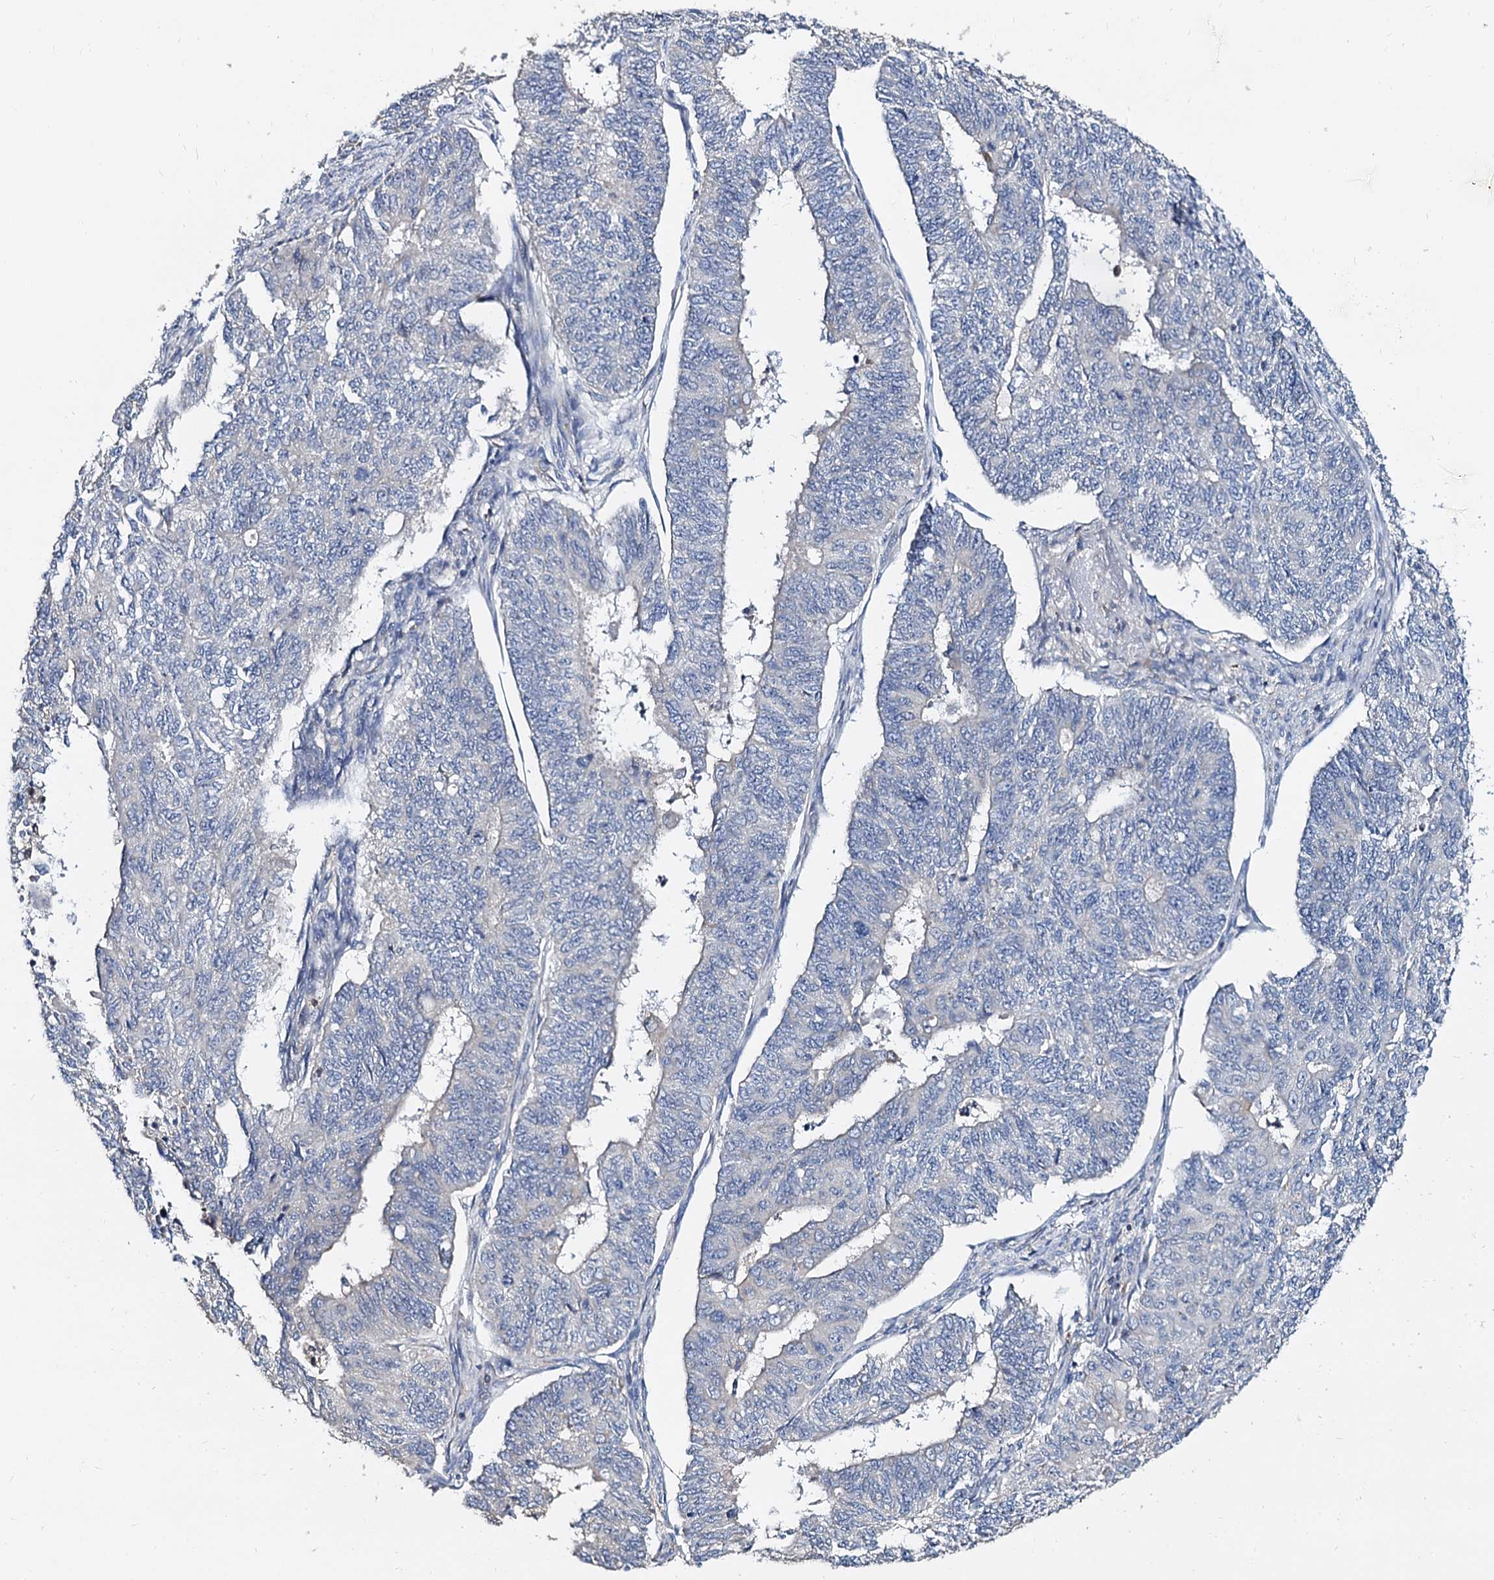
{"staining": {"intensity": "negative", "quantity": "none", "location": "none"}, "tissue": "endometrial cancer", "cell_type": "Tumor cells", "image_type": "cancer", "snomed": [{"axis": "morphology", "description": "Adenocarcinoma, NOS"}, {"axis": "topography", "description": "Endometrium"}], "caption": "A histopathology image of endometrial cancer (adenocarcinoma) stained for a protein demonstrates no brown staining in tumor cells. (DAB immunohistochemistry visualized using brightfield microscopy, high magnification).", "gene": "ANKRD13A", "patient": {"sex": "female", "age": 32}}